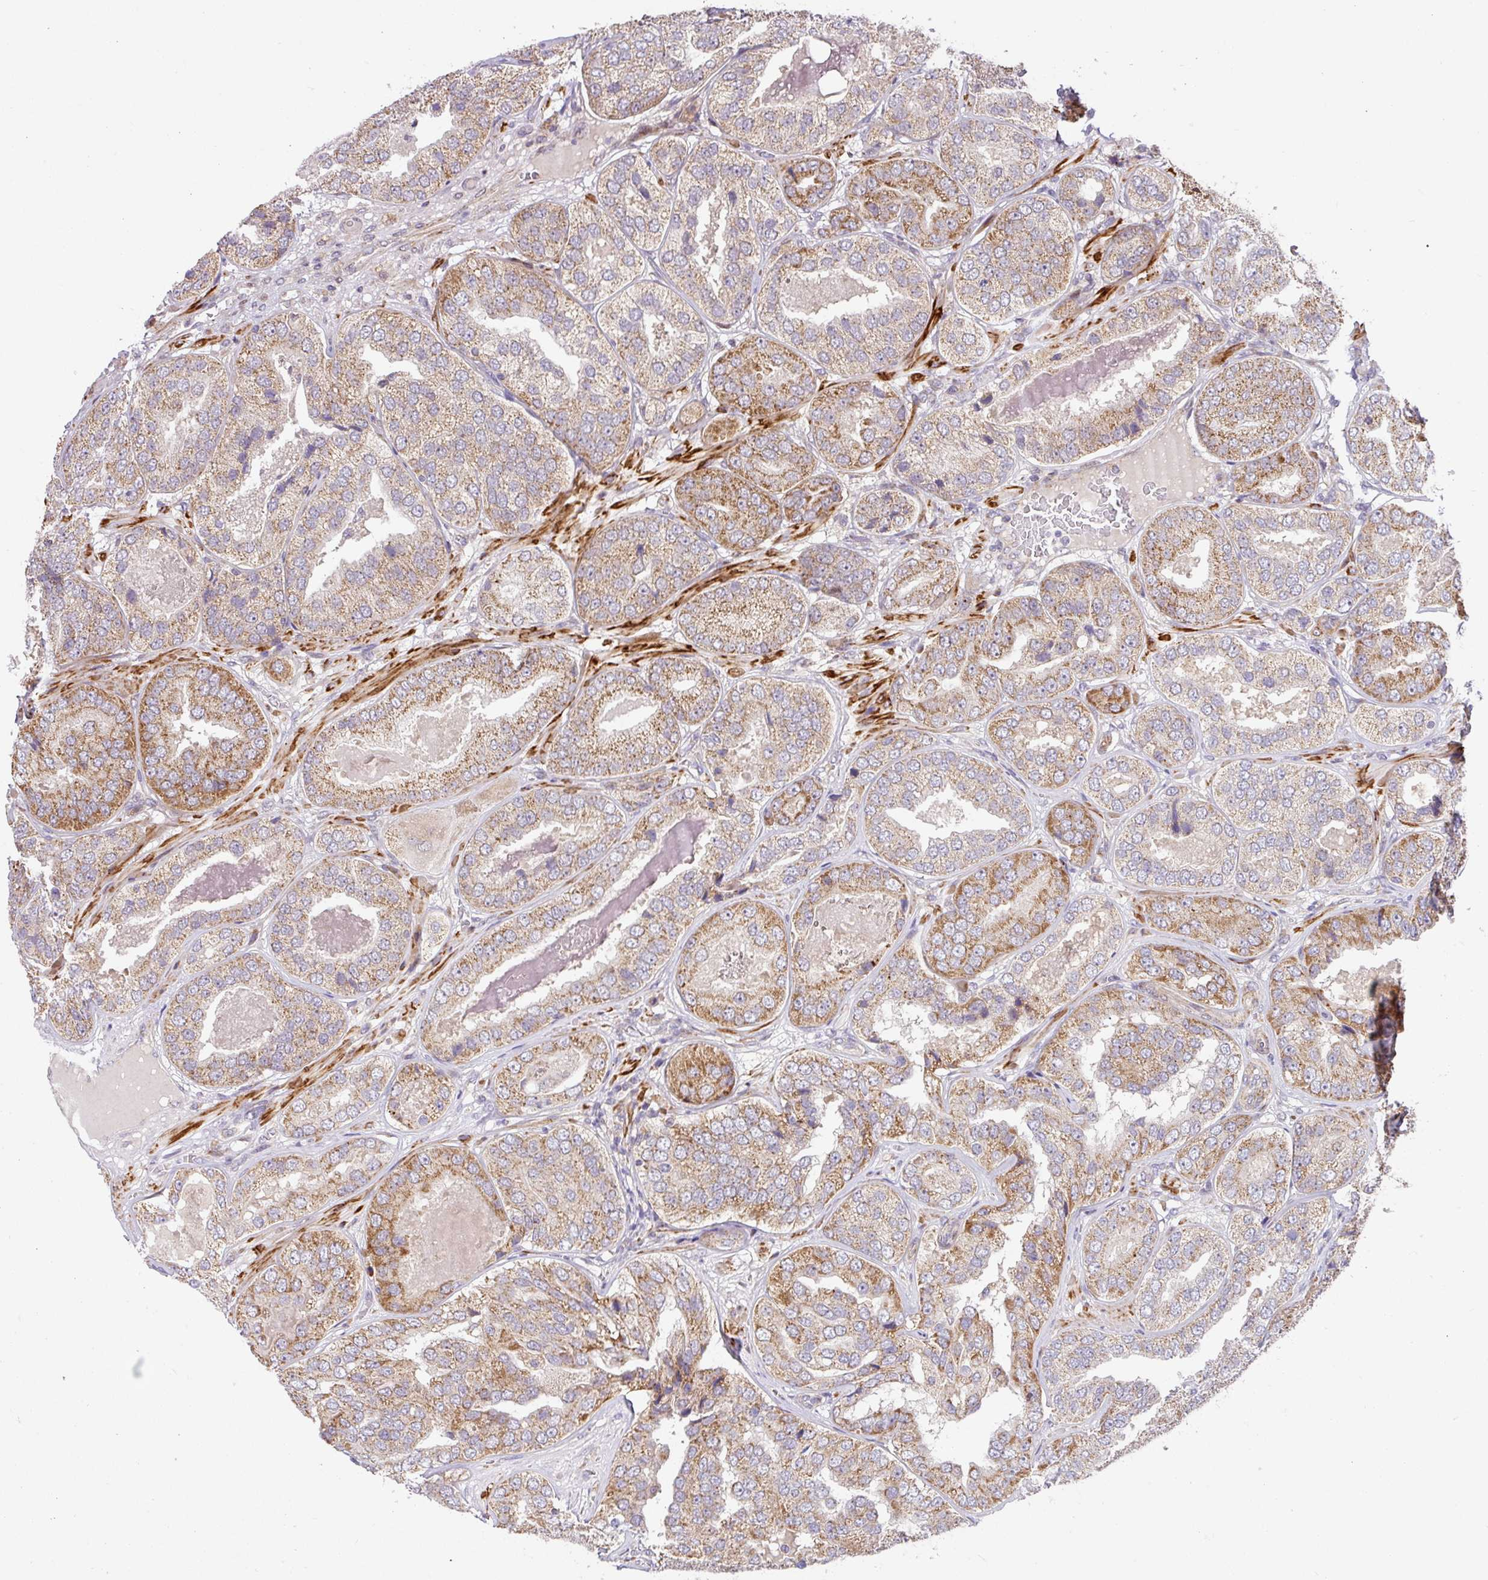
{"staining": {"intensity": "moderate", "quantity": ">75%", "location": "cytoplasmic/membranous"}, "tissue": "prostate cancer", "cell_type": "Tumor cells", "image_type": "cancer", "snomed": [{"axis": "morphology", "description": "Adenocarcinoma, High grade"}, {"axis": "topography", "description": "Prostate"}], "caption": "Immunohistochemistry histopathology image of neoplastic tissue: human prostate high-grade adenocarcinoma stained using IHC shows medium levels of moderate protein expression localized specifically in the cytoplasmic/membranous of tumor cells, appearing as a cytoplasmic/membranous brown color.", "gene": "SARS2", "patient": {"sex": "male", "age": 63}}